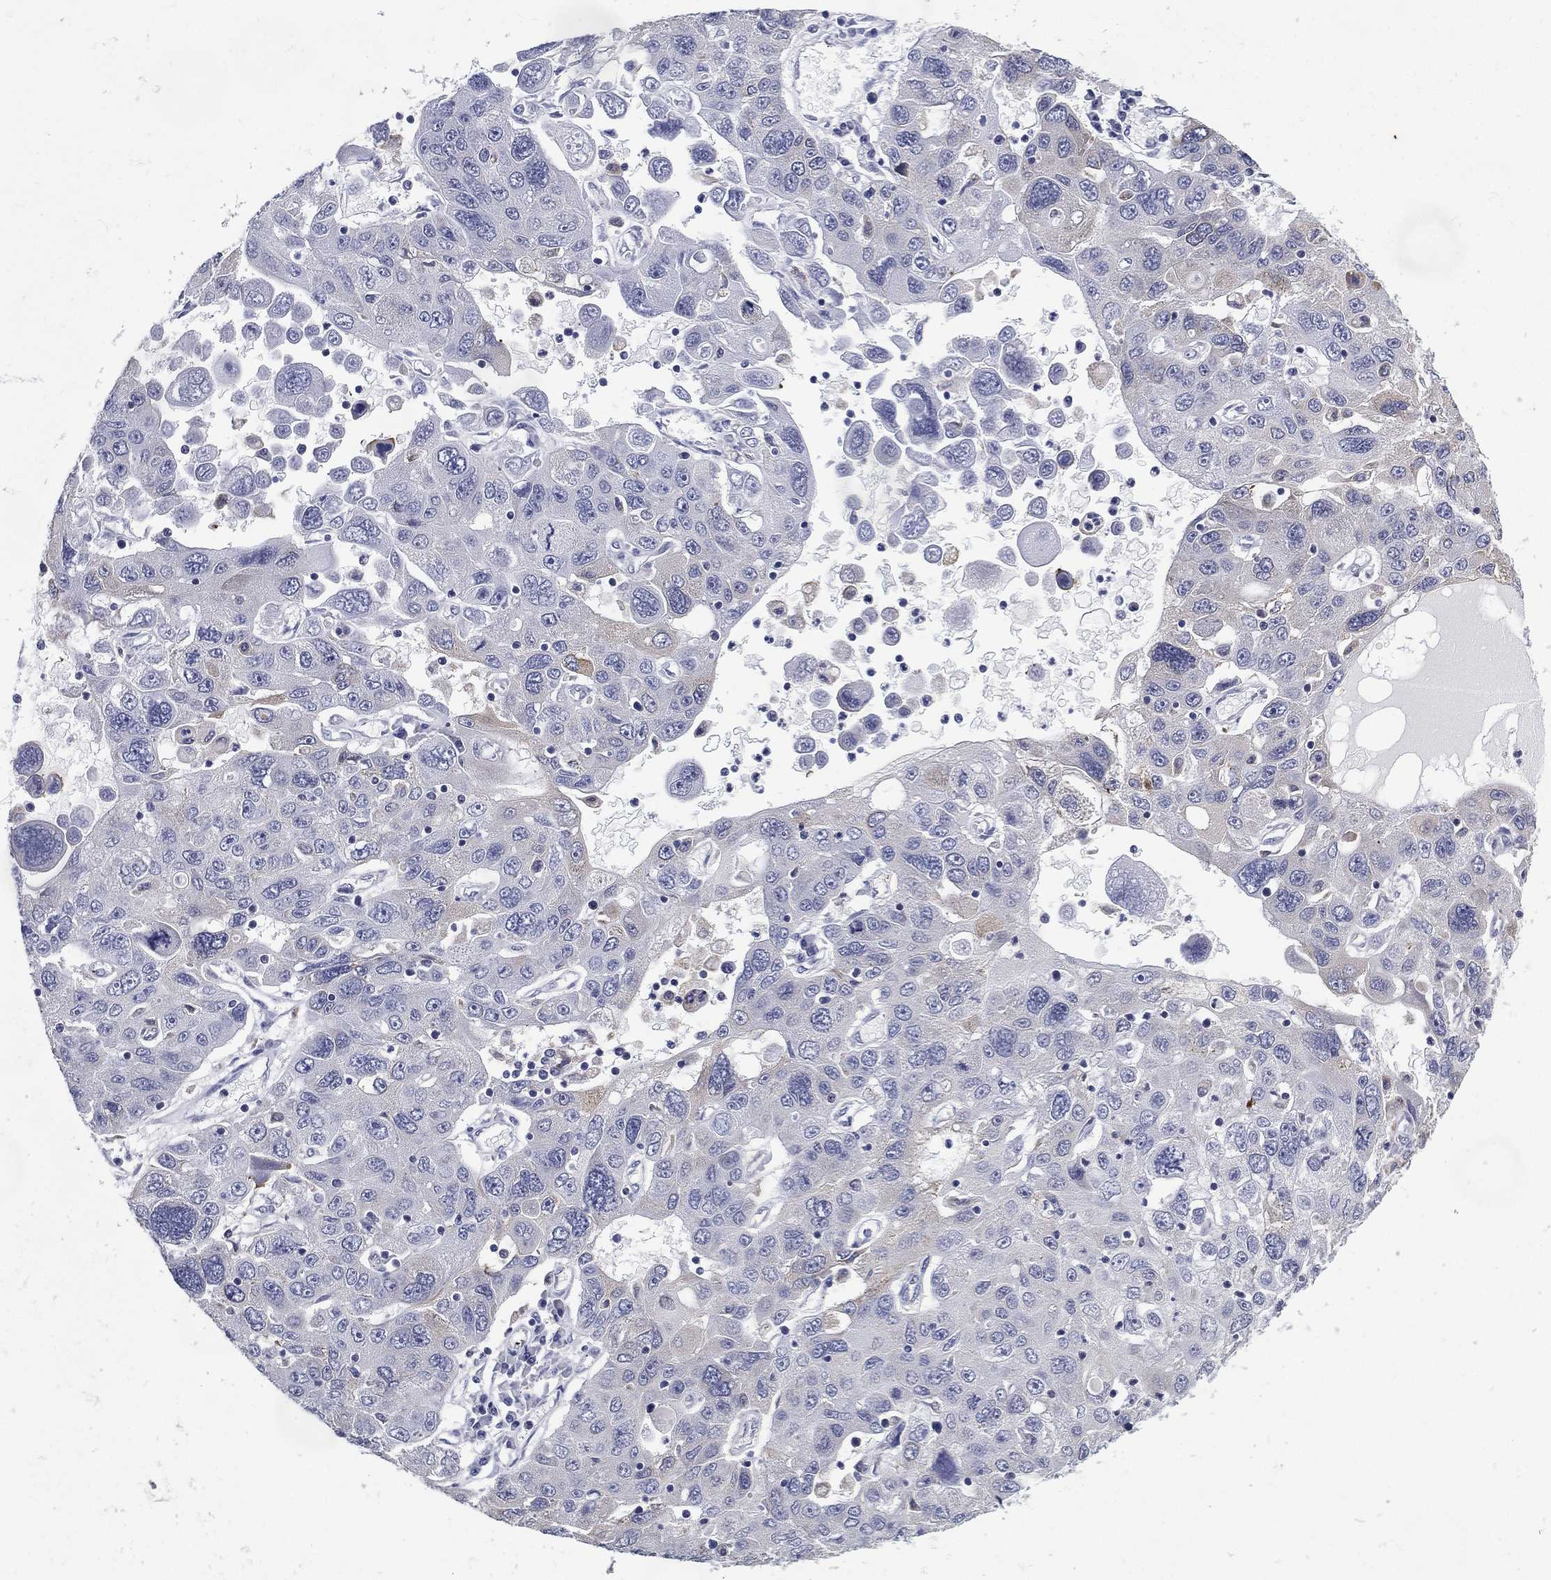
{"staining": {"intensity": "negative", "quantity": "none", "location": "none"}, "tissue": "stomach cancer", "cell_type": "Tumor cells", "image_type": "cancer", "snomed": [{"axis": "morphology", "description": "Adenocarcinoma, NOS"}, {"axis": "topography", "description": "Stomach"}], "caption": "Tumor cells show no significant positivity in stomach cancer. (DAB (3,3'-diaminobenzidine) IHC visualized using brightfield microscopy, high magnification).", "gene": "C19orf18", "patient": {"sex": "male", "age": 56}}